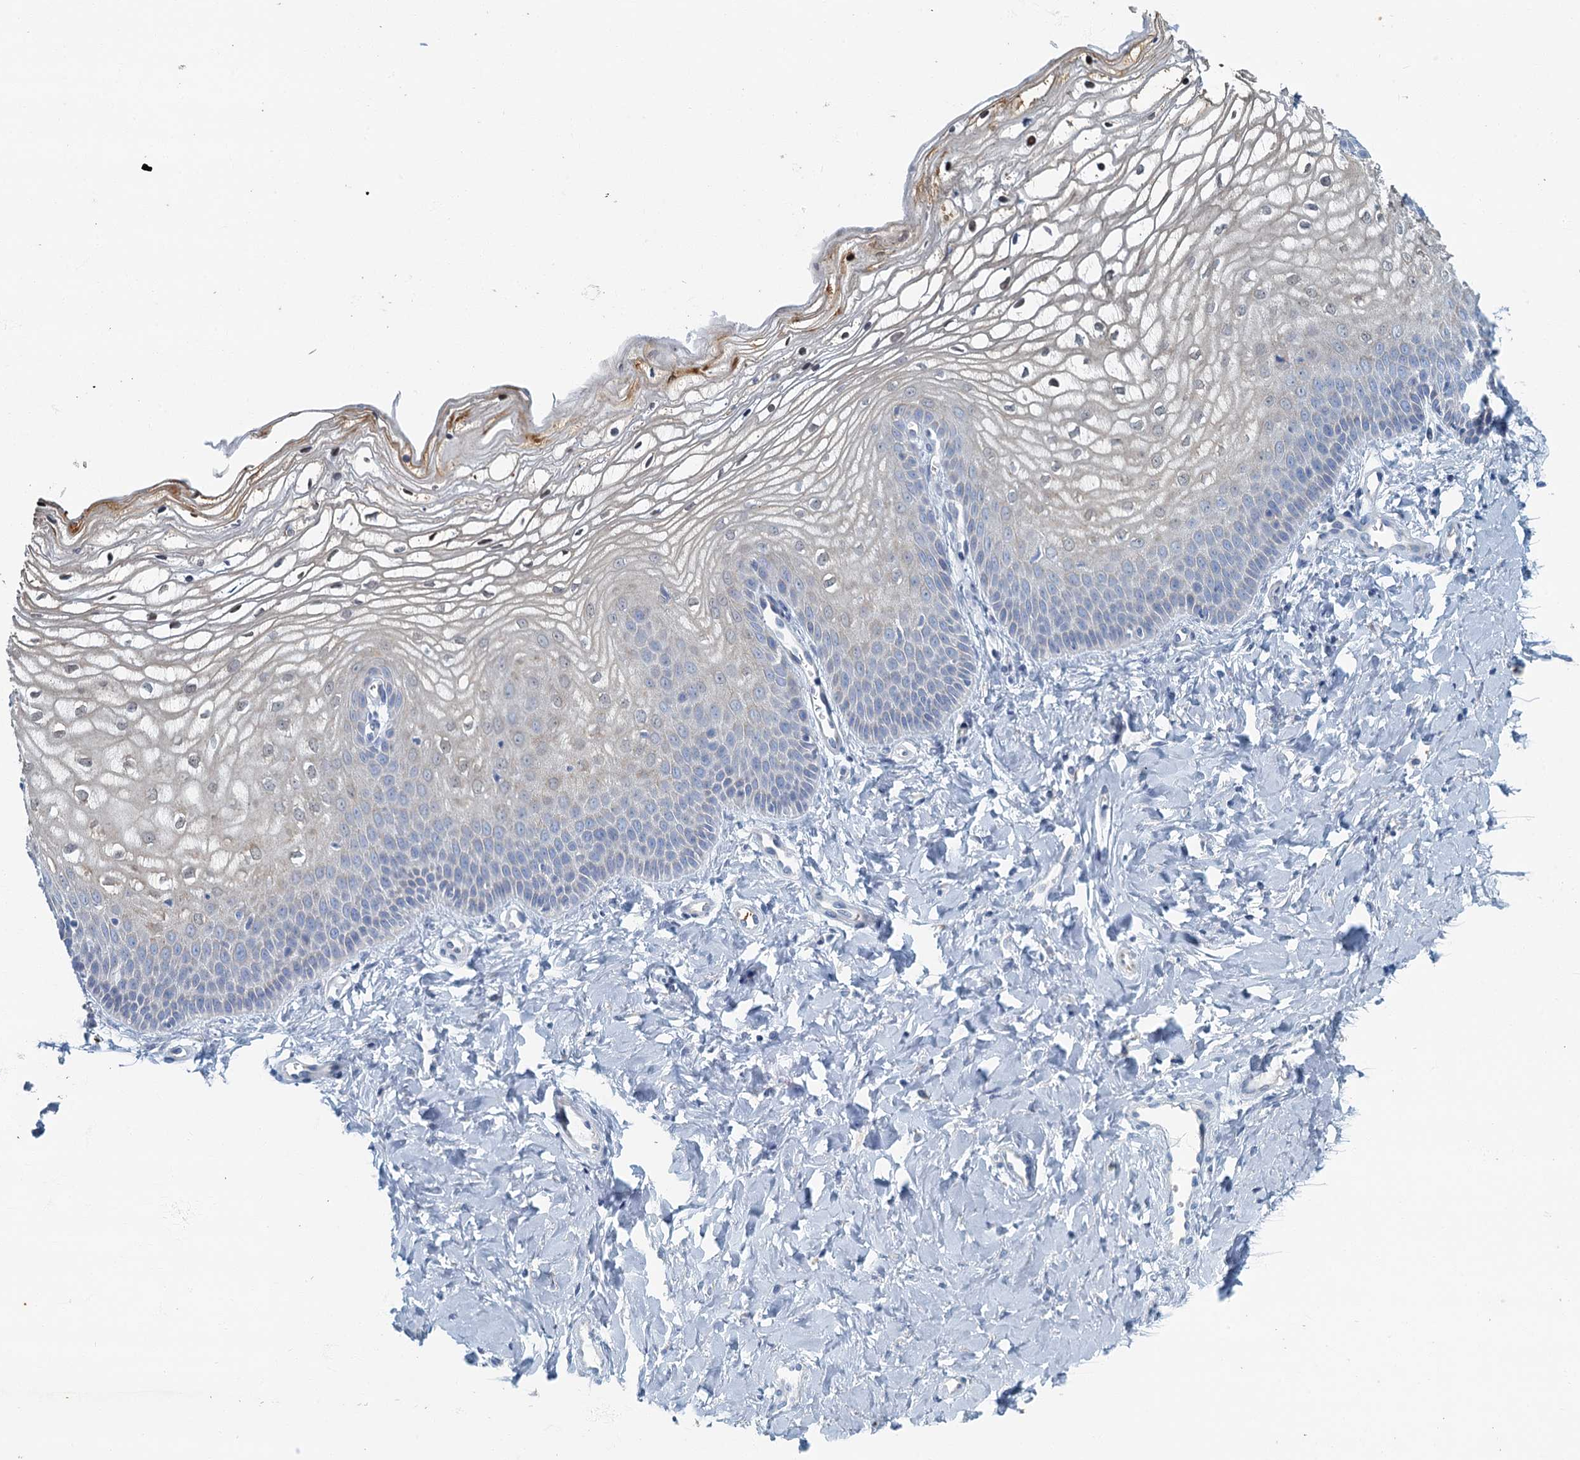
{"staining": {"intensity": "moderate", "quantity": "<25%", "location": "cytoplasmic/membranous,nuclear"}, "tissue": "vagina", "cell_type": "Squamous epithelial cells", "image_type": "normal", "snomed": [{"axis": "morphology", "description": "Normal tissue, NOS"}, {"axis": "topography", "description": "Vagina"}], "caption": "Immunohistochemistry (DAB (3,3'-diaminobenzidine)) staining of benign vagina reveals moderate cytoplasmic/membranous,nuclear protein expression in about <25% of squamous epithelial cells.", "gene": "ANKDD1A", "patient": {"sex": "female", "age": 68}}